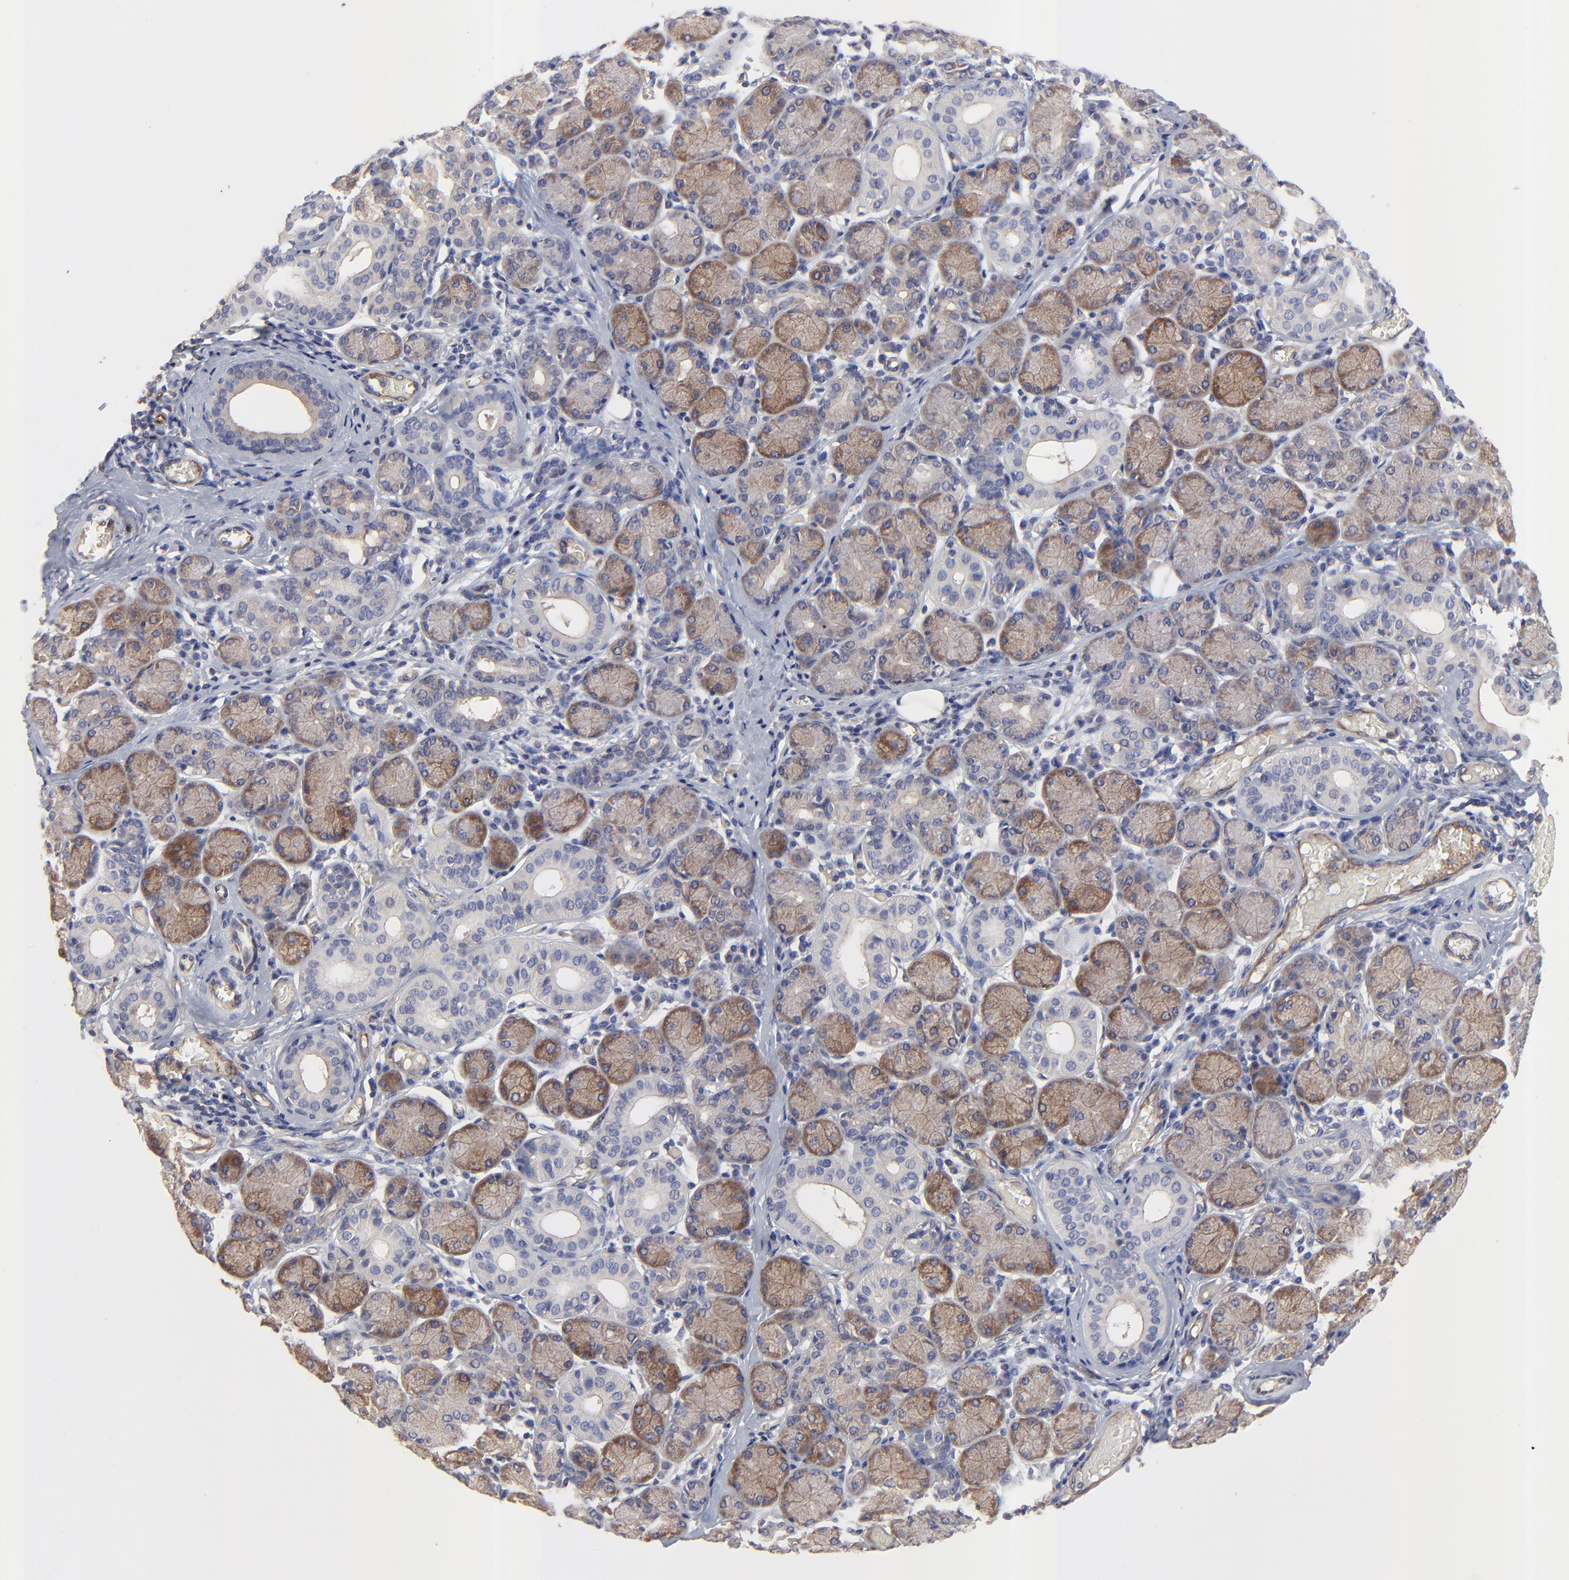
{"staining": {"intensity": "strong", "quantity": ">75%", "location": "cytoplasmic/membranous"}, "tissue": "salivary gland", "cell_type": "Glandular cells", "image_type": "normal", "snomed": [{"axis": "morphology", "description": "Normal tissue, NOS"}, {"axis": "topography", "description": "Salivary gland"}], "caption": "Unremarkable salivary gland displays strong cytoplasmic/membranous positivity in about >75% of glandular cells, visualized by immunohistochemistry. (IHC, brightfield microscopy, high magnification).", "gene": "SULF2", "patient": {"sex": "female", "age": 24}}